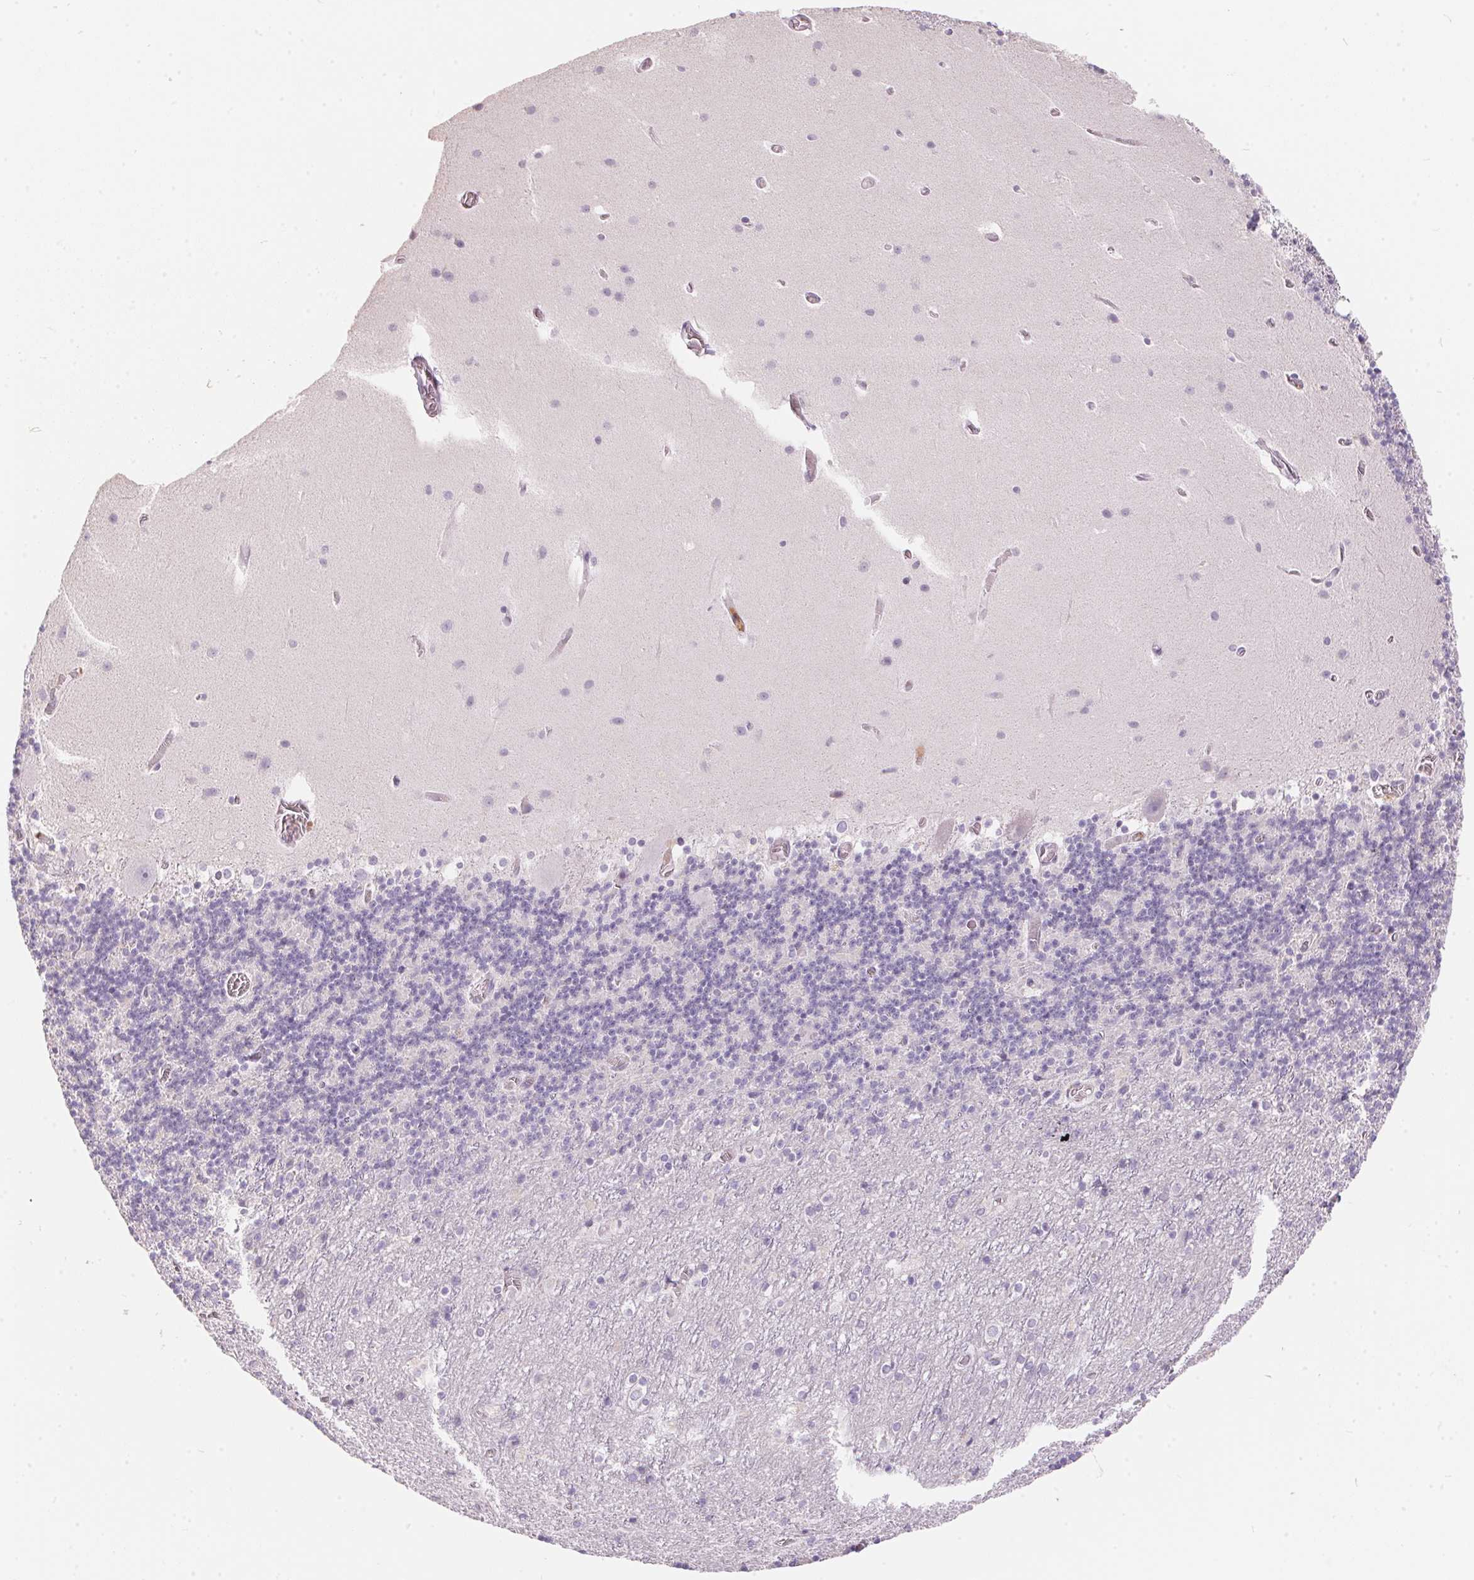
{"staining": {"intensity": "negative", "quantity": "none", "location": "none"}, "tissue": "cerebellum", "cell_type": "Cells in granular layer", "image_type": "normal", "snomed": [{"axis": "morphology", "description": "Normal tissue, NOS"}, {"axis": "topography", "description": "Cerebellum"}], "caption": "There is no significant positivity in cells in granular layer of cerebellum. The staining was performed using DAB to visualize the protein expression in brown, while the nuclei were stained in blue with hematoxylin (Magnification: 20x).", "gene": "SERPINB1", "patient": {"sex": "male", "age": 70}}